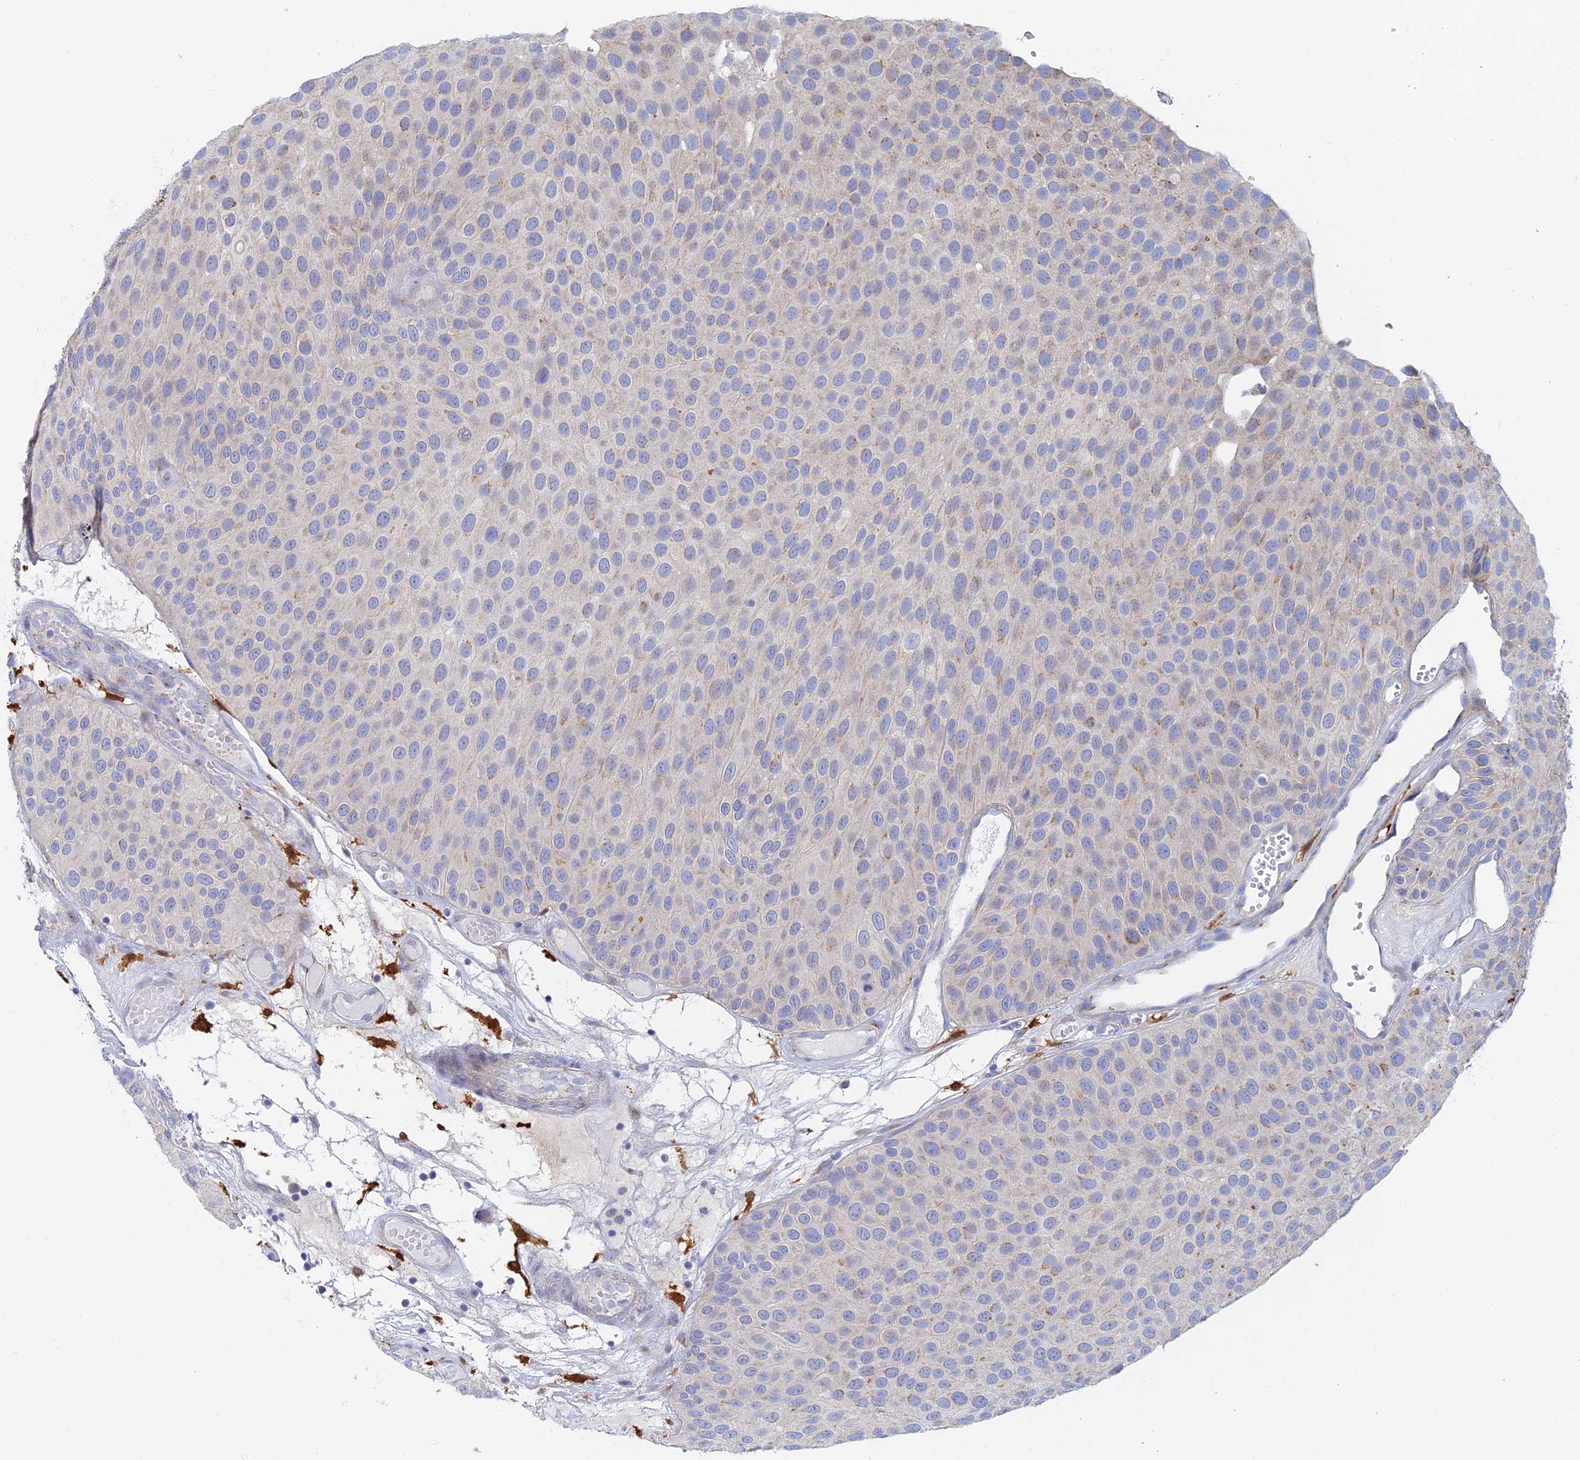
{"staining": {"intensity": "weak", "quantity": "<25%", "location": "cytoplasmic/membranous"}, "tissue": "urothelial cancer", "cell_type": "Tumor cells", "image_type": "cancer", "snomed": [{"axis": "morphology", "description": "Urothelial carcinoma, Low grade"}, {"axis": "topography", "description": "Urinary bladder"}], "caption": "This is an immunohistochemistry image of human urothelial carcinoma (low-grade). There is no staining in tumor cells.", "gene": "SLC24A3", "patient": {"sex": "male", "age": 89}}